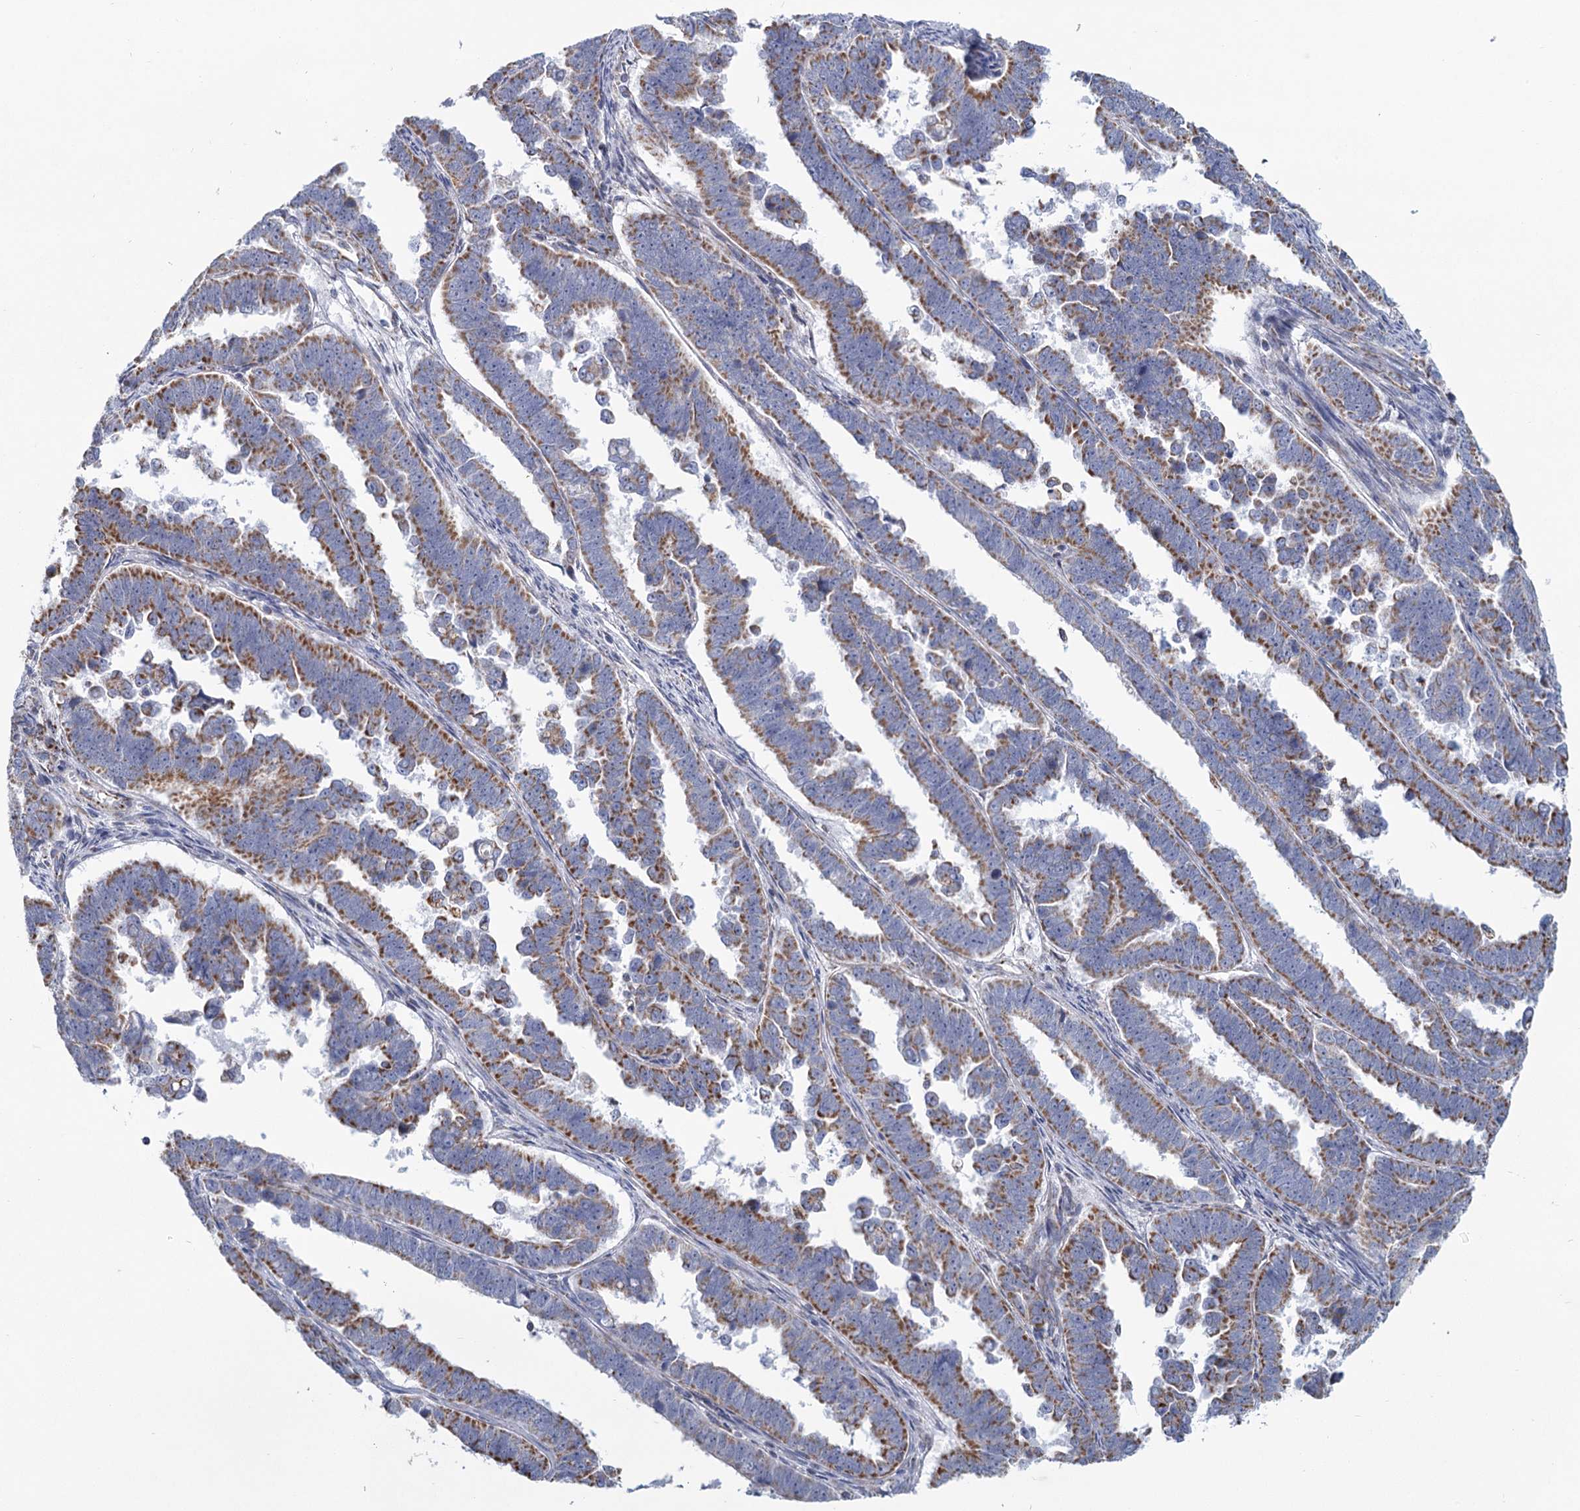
{"staining": {"intensity": "moderate", "quantity": ">75%", "location": "cytoplasmic/membranous"}, "tissue": "endometrial cancer", "cell_type": "Tumor cells", "image_type": "cancer", "snomed": [{"axis": "morphology", "description": "Adenocarcinoma, NOS"}, {"axis": "topography", "description": "Endometrium"}], "caption": "Brown immunohistochemical staining in endometrial cancer exhibits moderate cytoplasmic/membranous expression in about >75% of tumor cells.", "gene": "NDUFC2", "patient": {"sex": "female", "age": 75}}